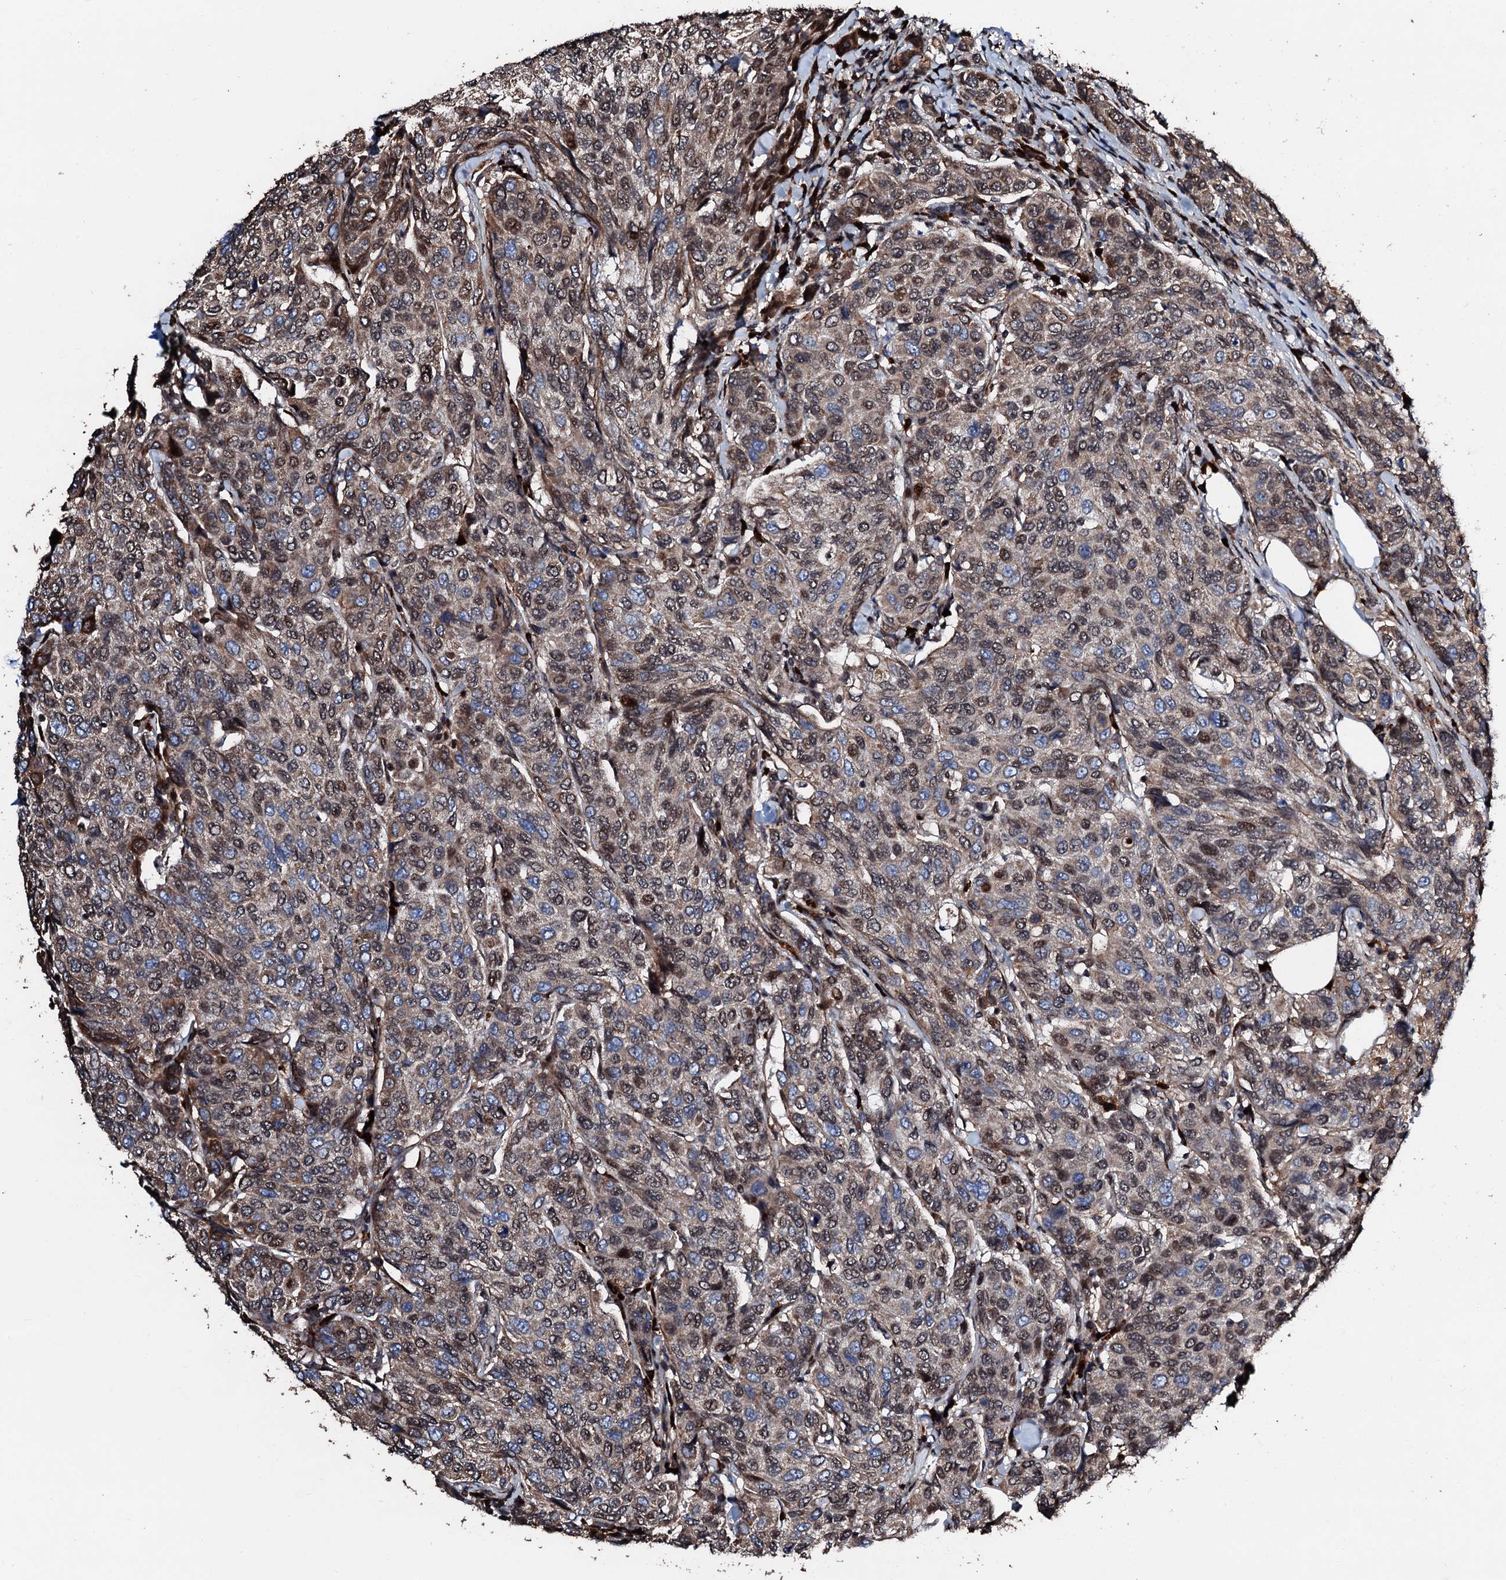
{"staining": {"intensity": "moderate", "quantity": ">75%", "location": "cytoplasmic/membranous,nuclear"}, "tissue": "breast cancer", "cell_type": "Tumor cells", "image_type": "cancer", "snomed": [{"axis": "morphology", "description": "Duct carcinoma"}, {"axis": "topography", "description": "Breast"}], "caption": "DAB immunohistochemical staining of human breast invasive ductal carcinoma exhibits moderate cytoplasmic/membranous and nuclear protein expression in approximately >75% of tumor cells.", "gene": "KIF18A", "patient": {"sex": "female", "age": 55}}